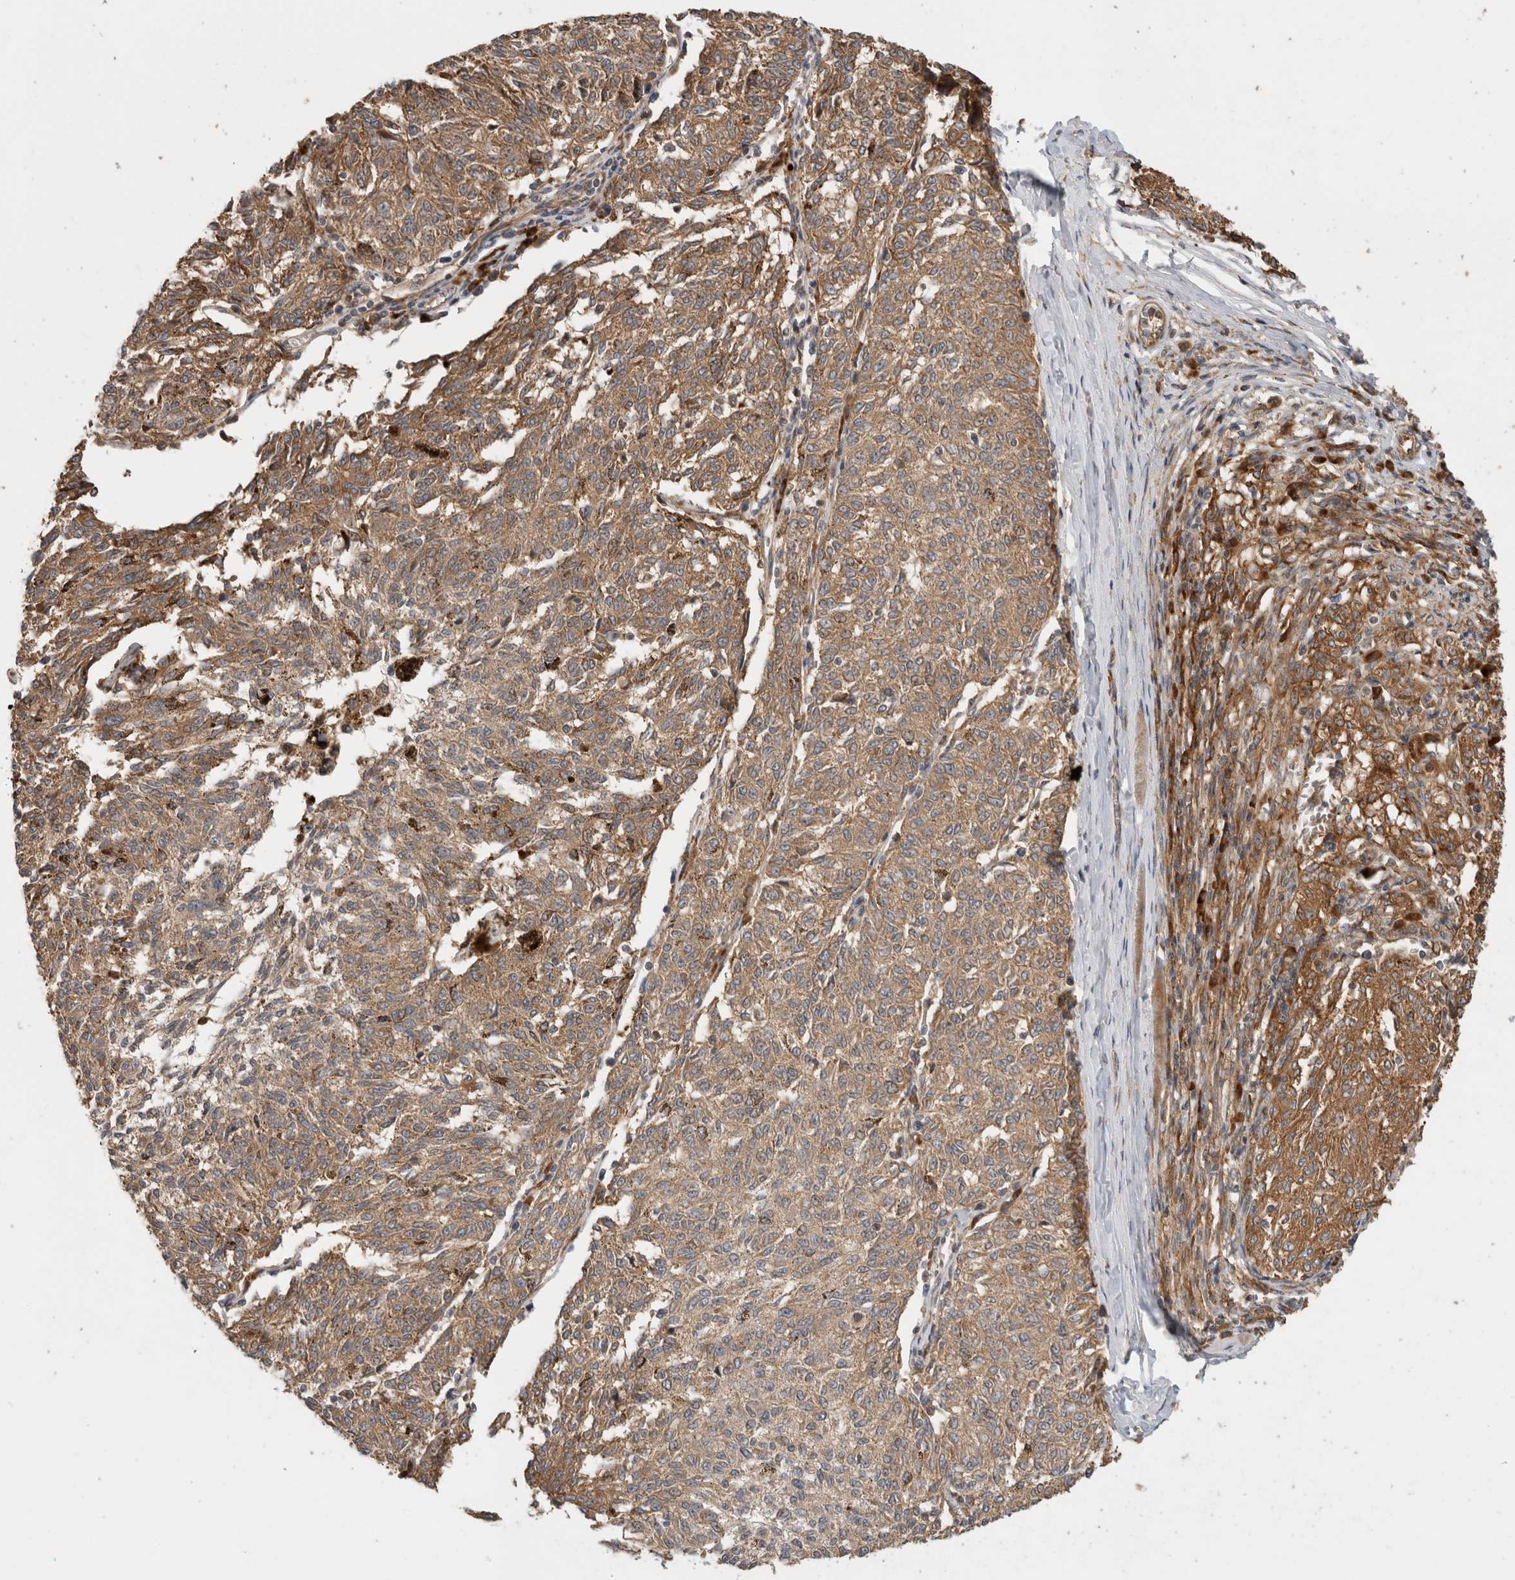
{"staining": {"intensity": "moderate", "quantity": ">75%", "location": "cytoplasmic/membranous"}, "tissue": "melanoma", "cell_type": "Tumor cells", "image_type": "cancer", "snomed": [{"axis": "morphology", "description": "Malignant melanoma, NOS"}, {"axis": "topography", "description": "Skin"}], "caption": "Protein expression analysis of melanoma displays moderate cytoplasmic/membranous staining in about >75% of tumor cells.", "gene": "PCDHB15", "patient": {"sex": "female", "age": 72}}